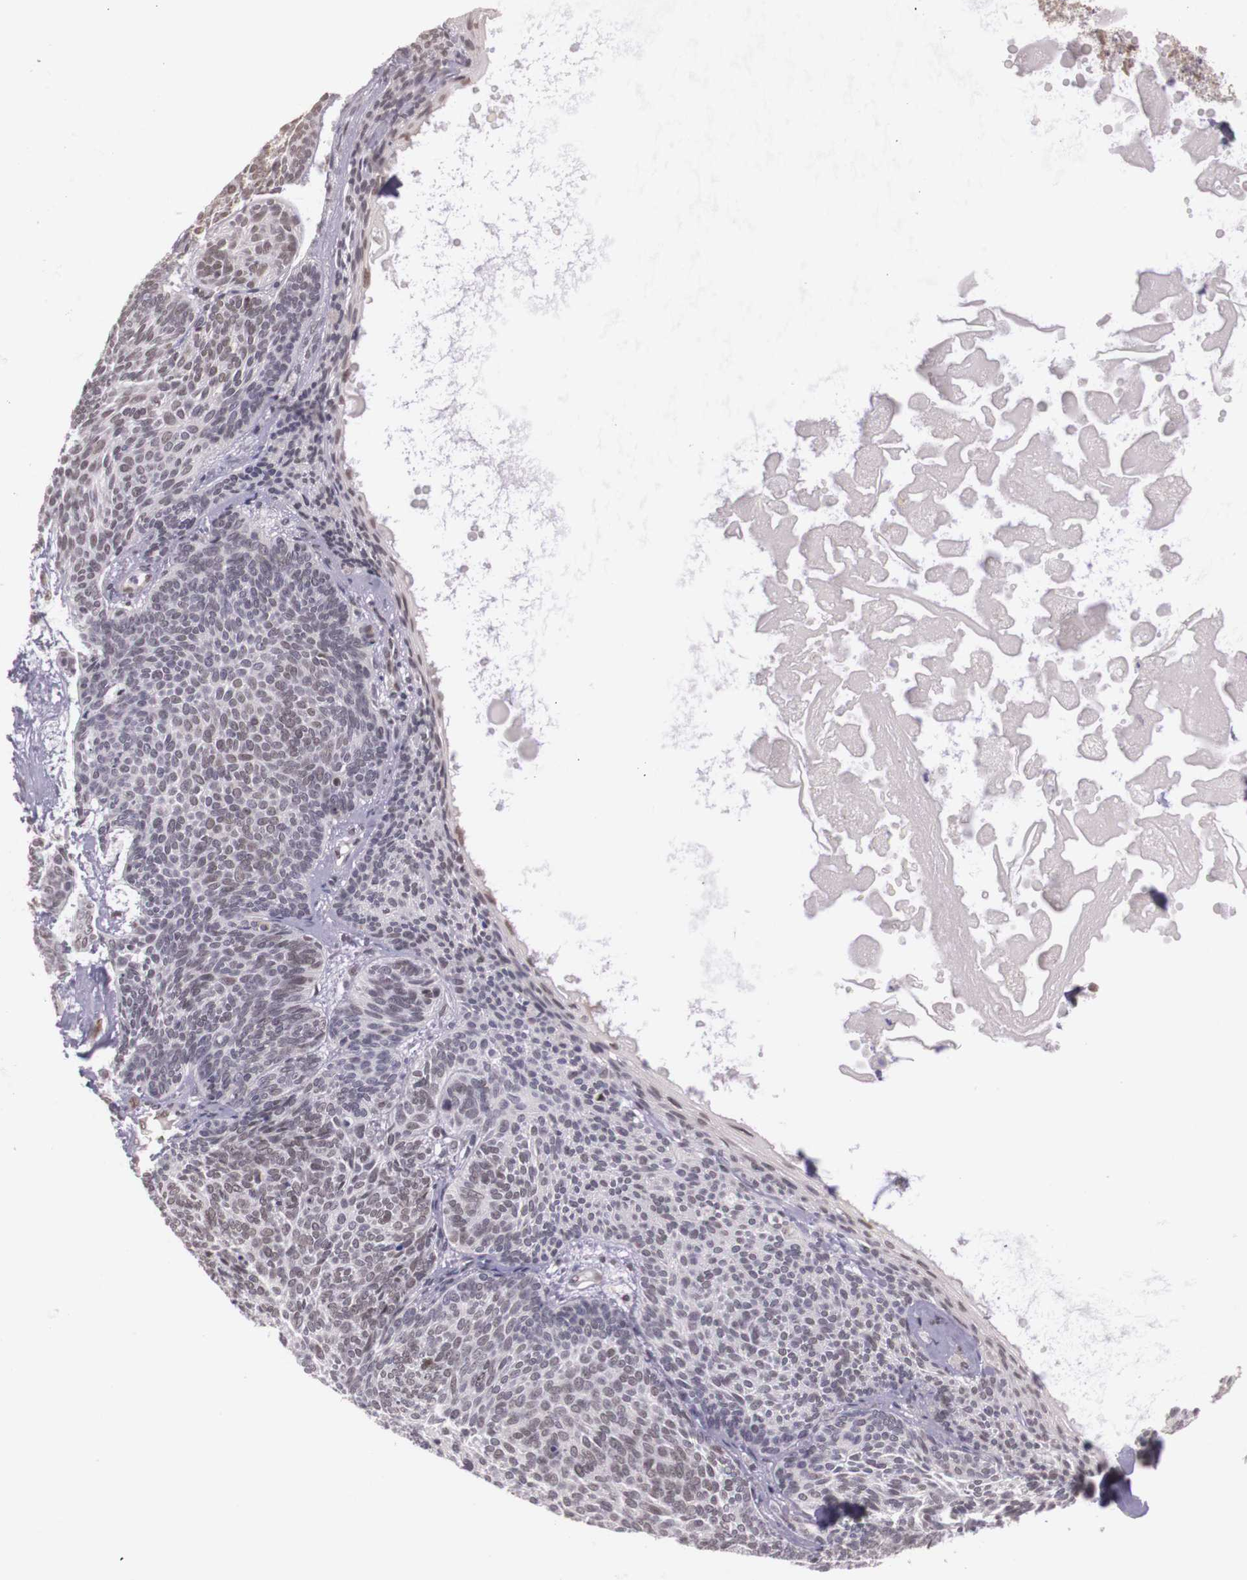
{"staining": {"intensity": "weak", "quantity": ">75%", "location": "nuclear"}, "tissue": "skin cancer", "cell_type": "Tumor cells", "image_type": "cancer", "snomed": [{"axis": "morphology", "description": "Basal cell carcinoma"}, {"axis": "topography", "description": "Skin"}], "caption": "High-magnification brightfield microscopy of skin cancer (basal cell carcinoma) stained with DAB (3,3'-diaminobenzidine) (brown) and counterstained with hematoxylin (blue). tumor cells exhibit weak nuclear staining is identified in approximately>75% of cells.", "gene": "WDR13", "patient": {"sex": "male", "age": 84}}